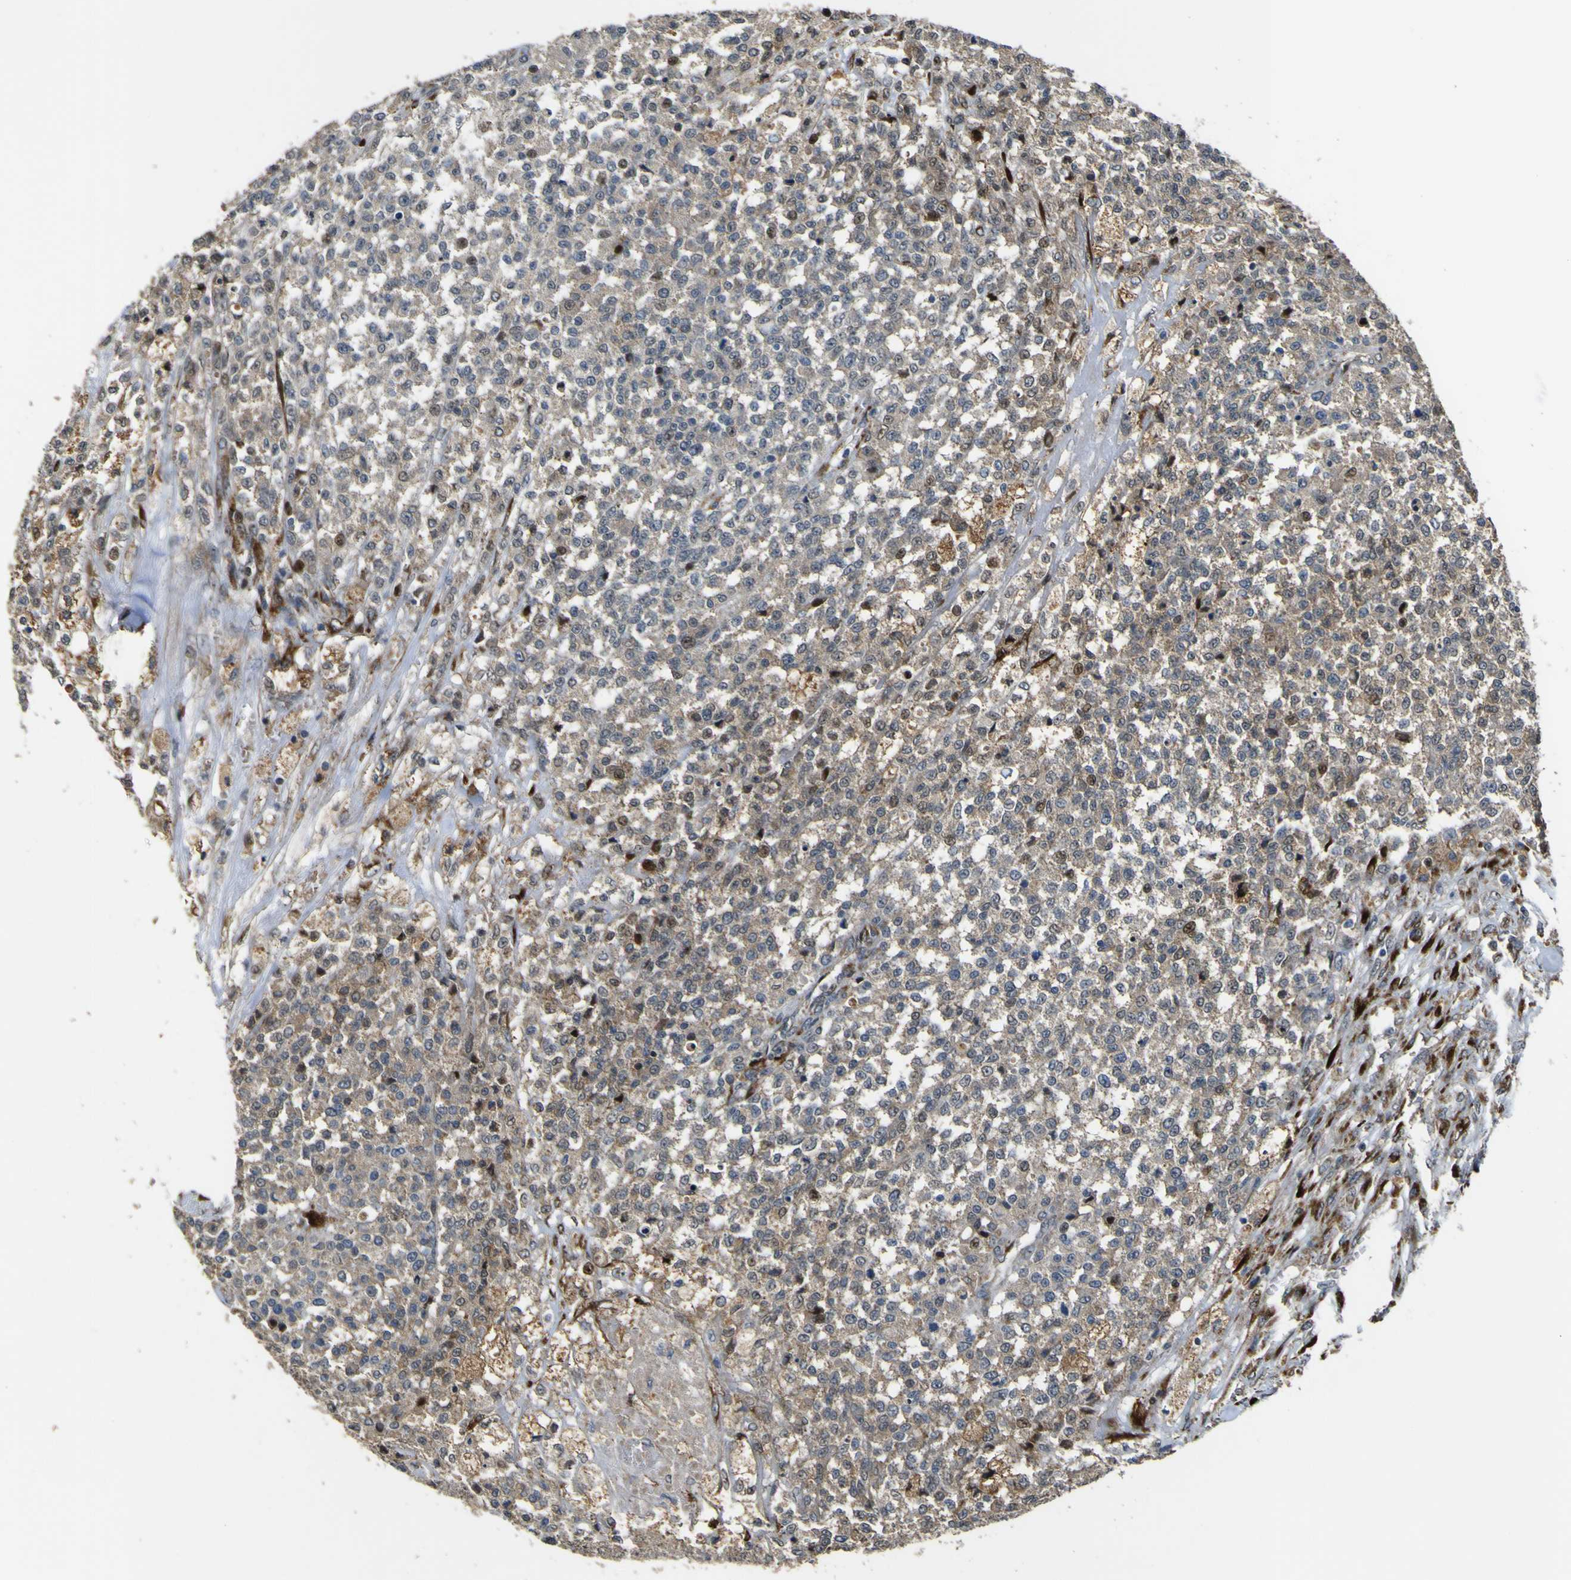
{"staining": {"intensity": "weak", "quantity": ">75%", "location": "cytoplasmic/membranous"}, "tissue": "testis cancer", "cell_type": "Tumor cells", "image_type": "cancer", "snomed": [{"axis": "morphology", "description": "Seminoma, NOS"}, {"axis": "topography", "description": "Testis"}], "caption": "Brown immunohistochemical staining in human testis cancer (seminoma) shows weak cytoplasmic/membranous expression in about >75% of tumor cells.", "gene": "LBHD1", "patient": {"sex": "male", "age": 59}}